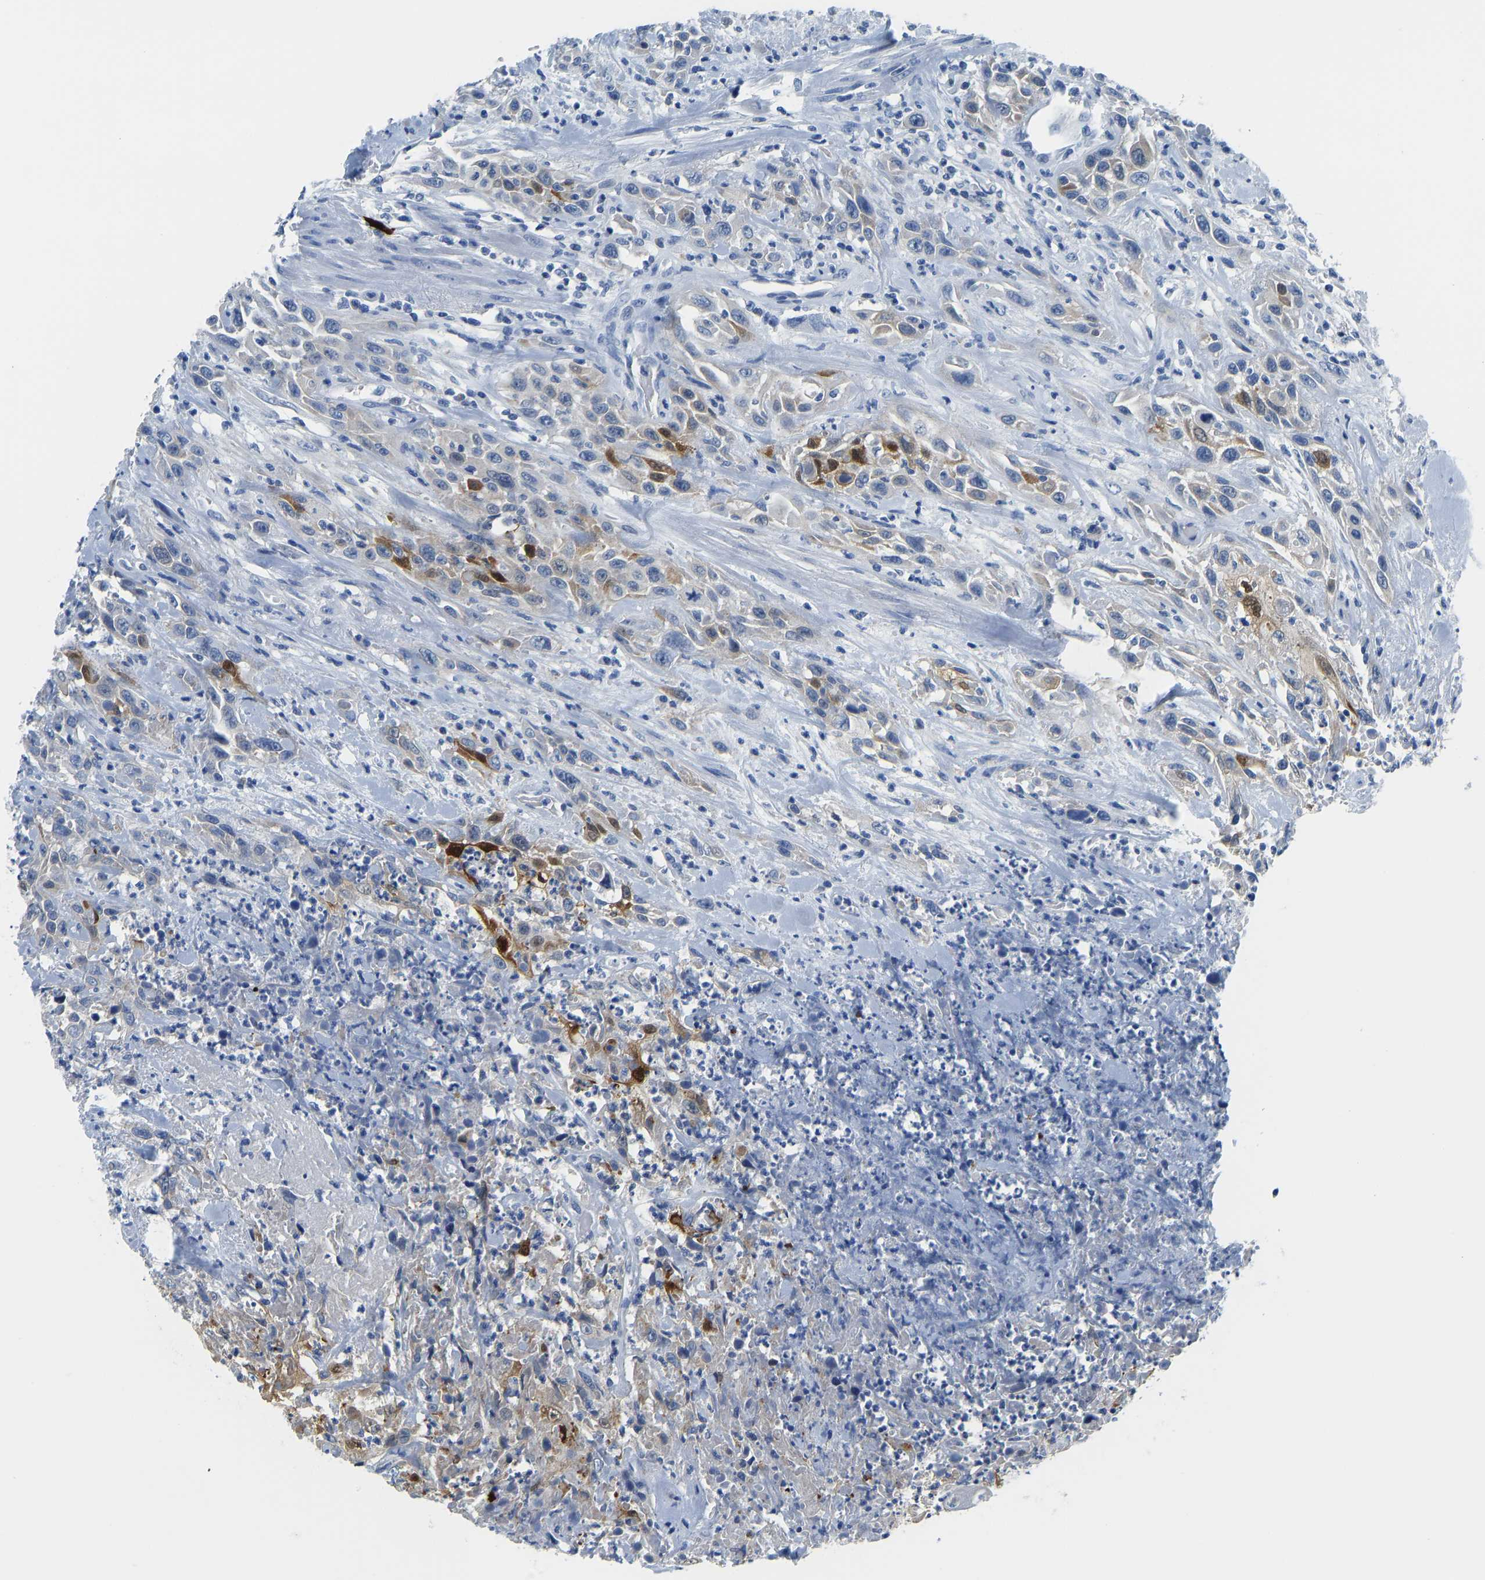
{"staining": {"intensity": "strong", "quantity": "<25%", "location": "cytoplasmic/membranous,nuclear"}, "tissue": "urothelial cancer", "cell_type": "Tumor cells", "image_type": "cancer", "snomed": [{"axis": "morphology", "description": "Urothelial carcinoma, High grade"}, {"axis": "topography", "description": "Urinary bladder"}], "caption": "Human high-grade urothelial carcinoma stained for a protein (brown) exhibits strong cytoplasmic/membranous and nuclear positive staining in about <25% of tumor cells.", "gene": "SERPINB3", "patient": {"sex": "female", "age": 84}}